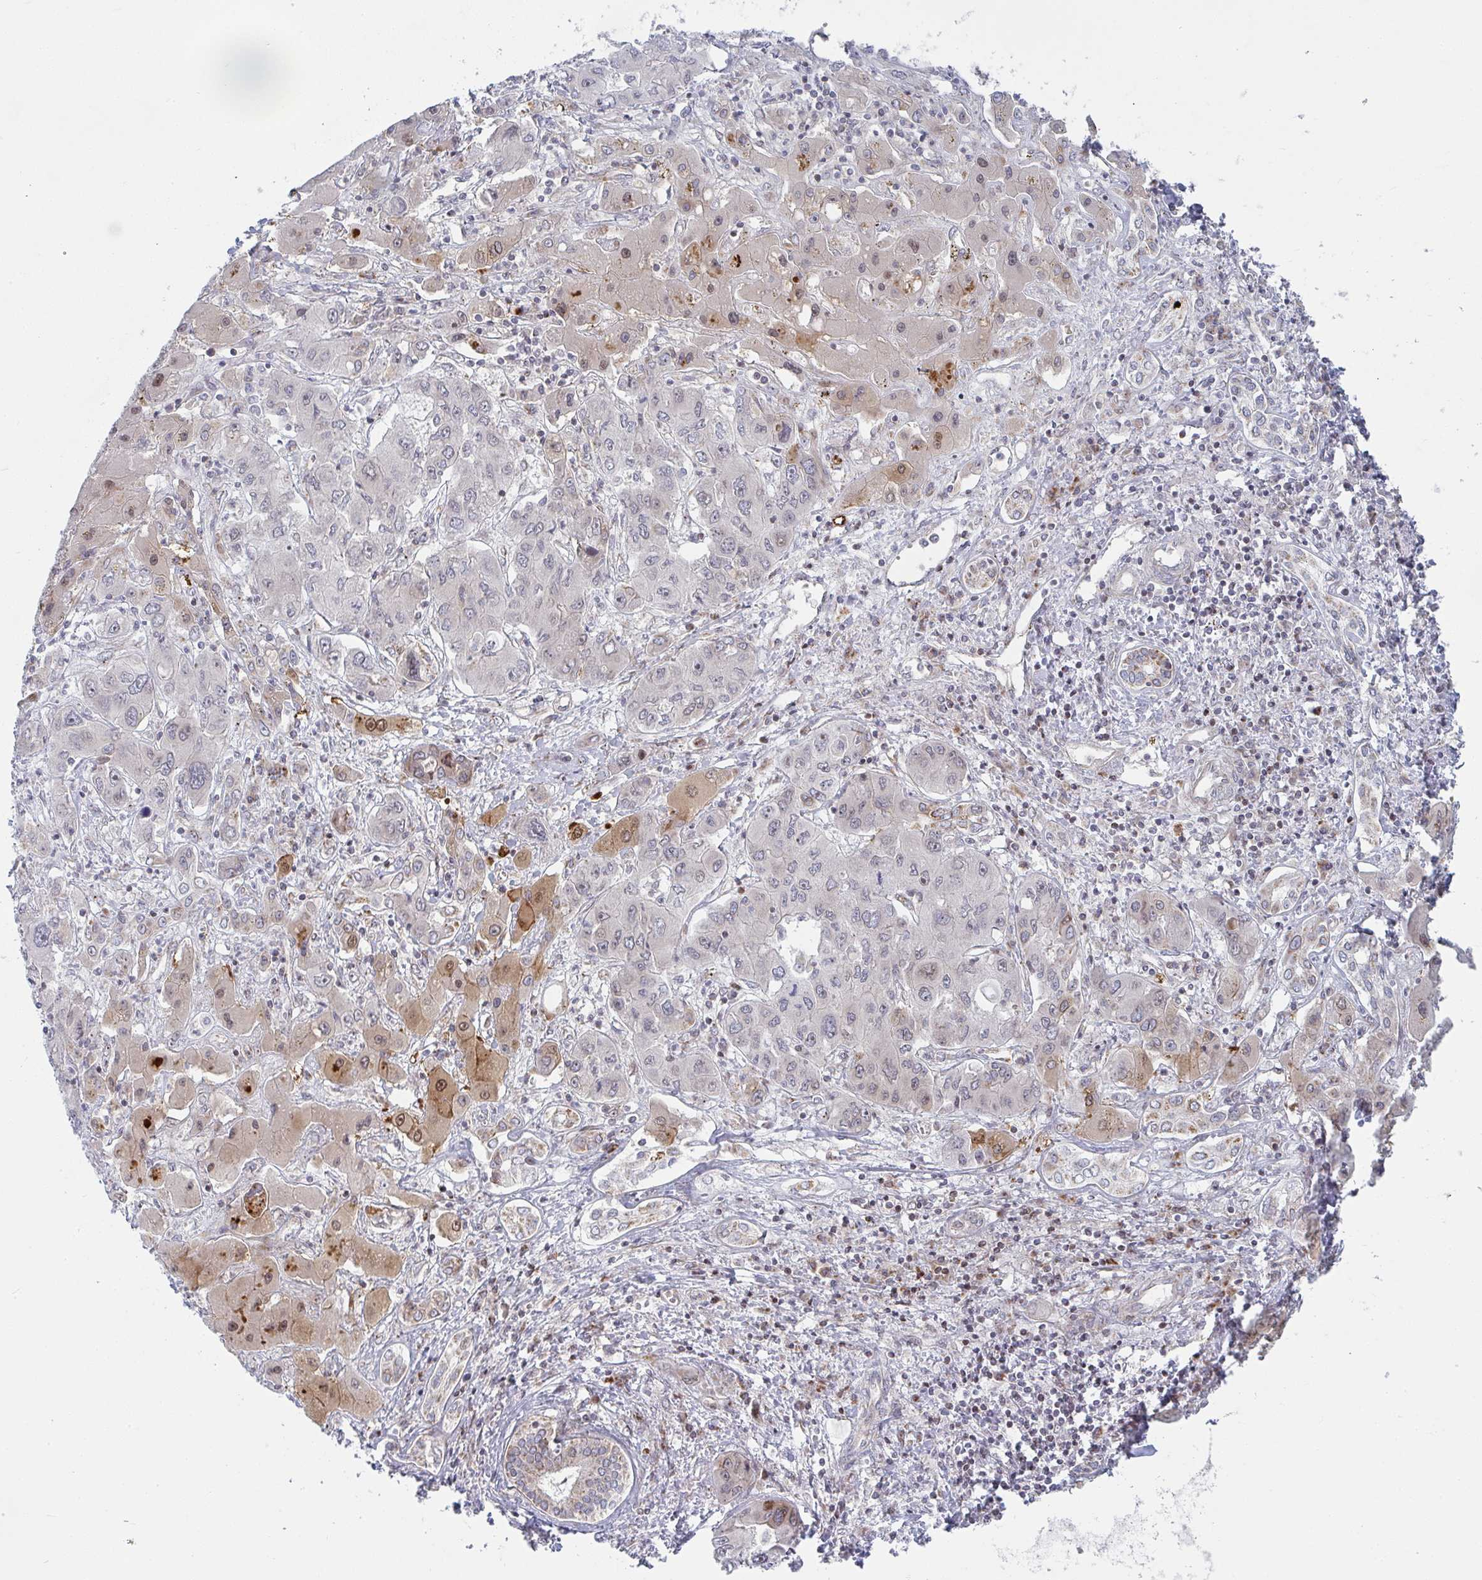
{"staining": {"intensity": "moderate", "quantity": "<25%", "location": "cytoplasmic/membranous,nuclear"}, "tissue": "liver cancer", "cell_type": "Tumor cells", "image_type": "cancer", "snomed": [{"axis": "morphology", "description": "Cholangiocarcinoma"}, {"axis": "topography", "description": "Liver"}], "caption": "A micrograph showing moderate cytoplasmic/membranous and nuclear positivity in about <25% of tumor cells in cholangiocarcinoma (liver), as visualized by brown immunohistochemical staining.", "gene": "PRKCH", "patient": {"sex": "male", "age": 67}}